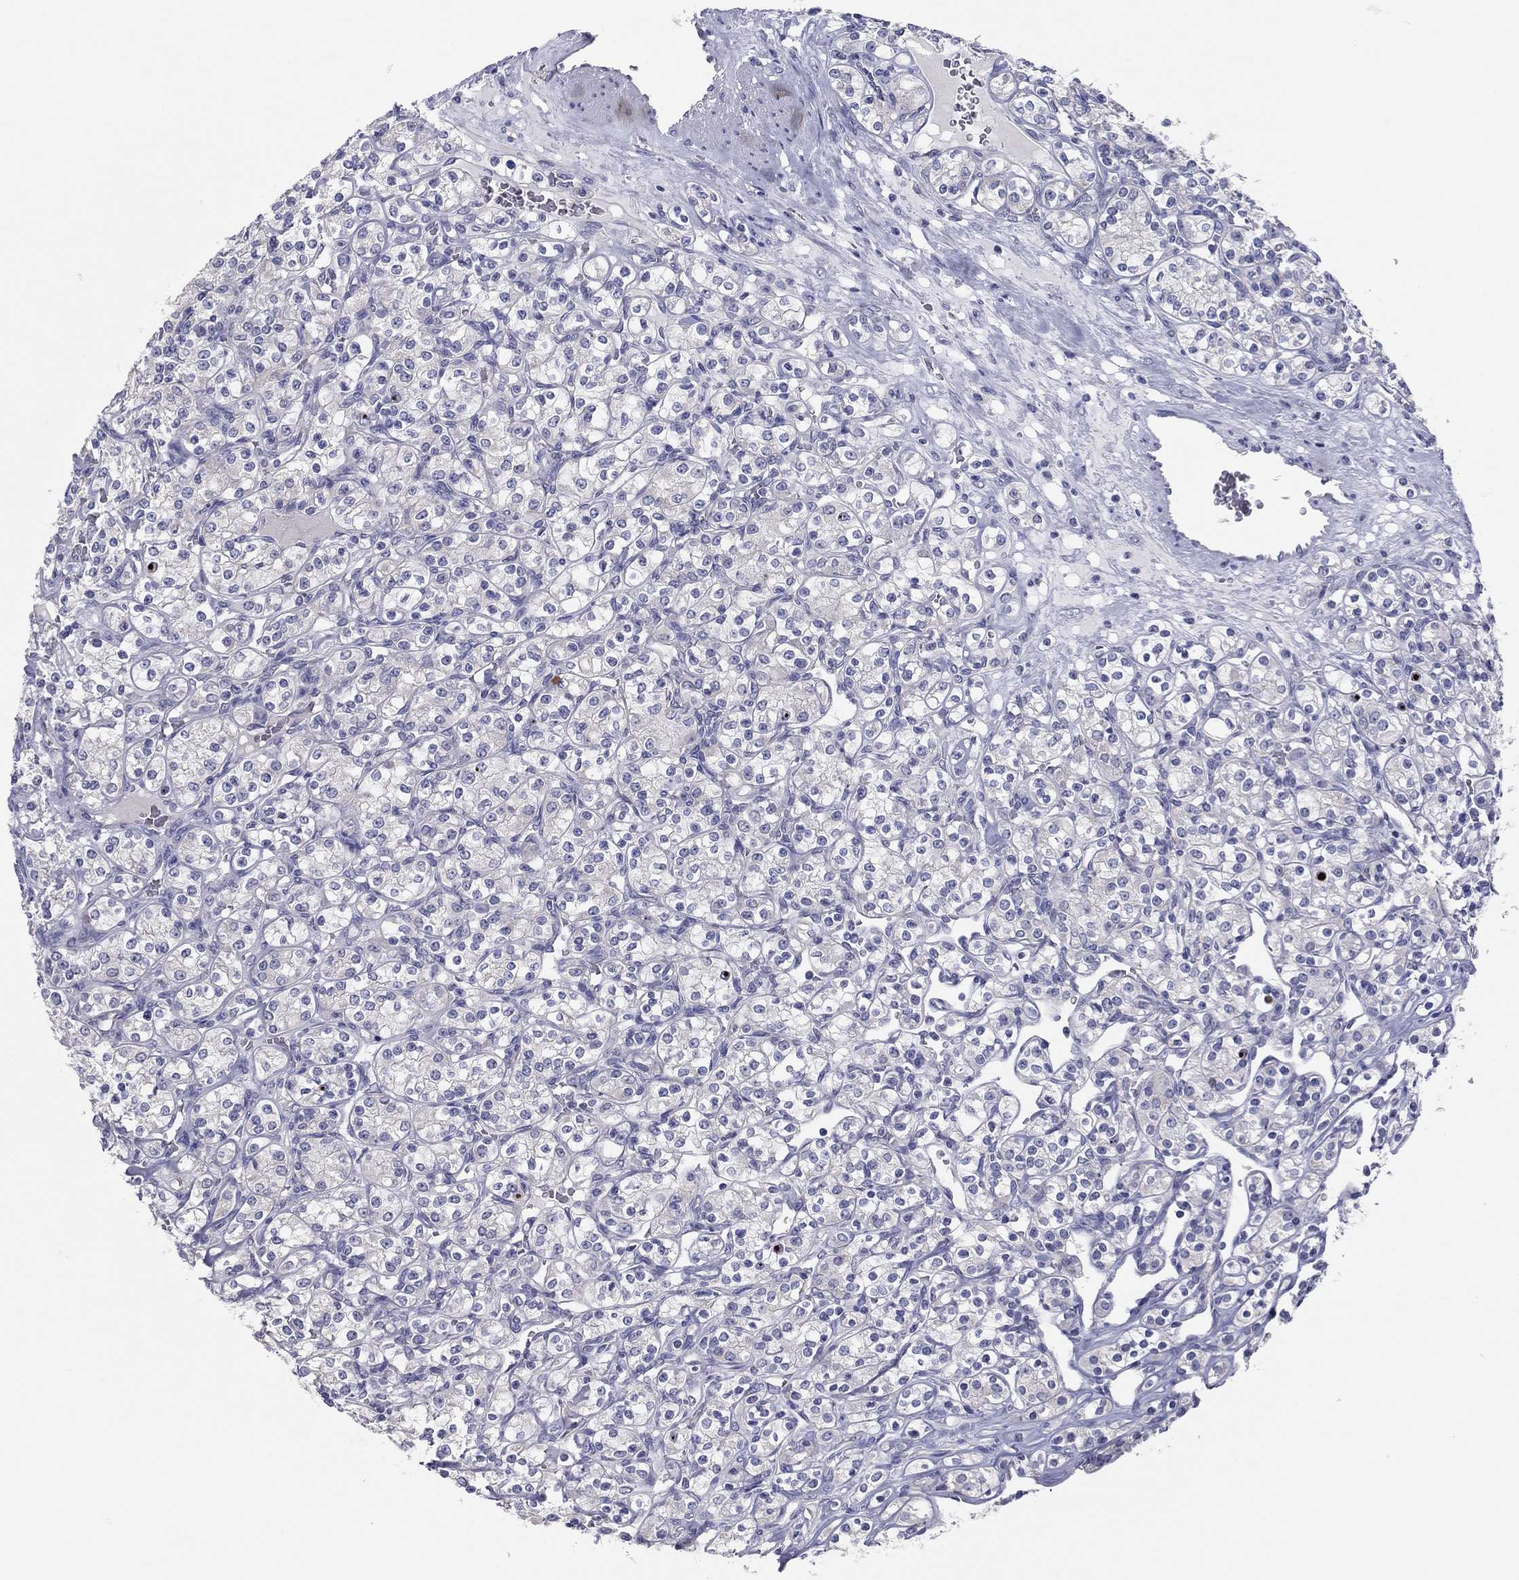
{"staining": {"intensity": "negative", "quantity": "none", "location": "none"}, "tissue": "renal cancer", "cell_type": "Tumor cells", "image_type": "cancer", "snomed": [{"axis": "morphology", "description": "Adenocarcinoma, NOS"}, {"axis": "topography", "description": "Kidney"}], "caption": "A micrograph of renal cancer (adenocarcinoma) stained for a protein exhibits no brown staining in tumor cells.", "gene": "GRK7", "patient": {"sex": "male", "age": 77}}